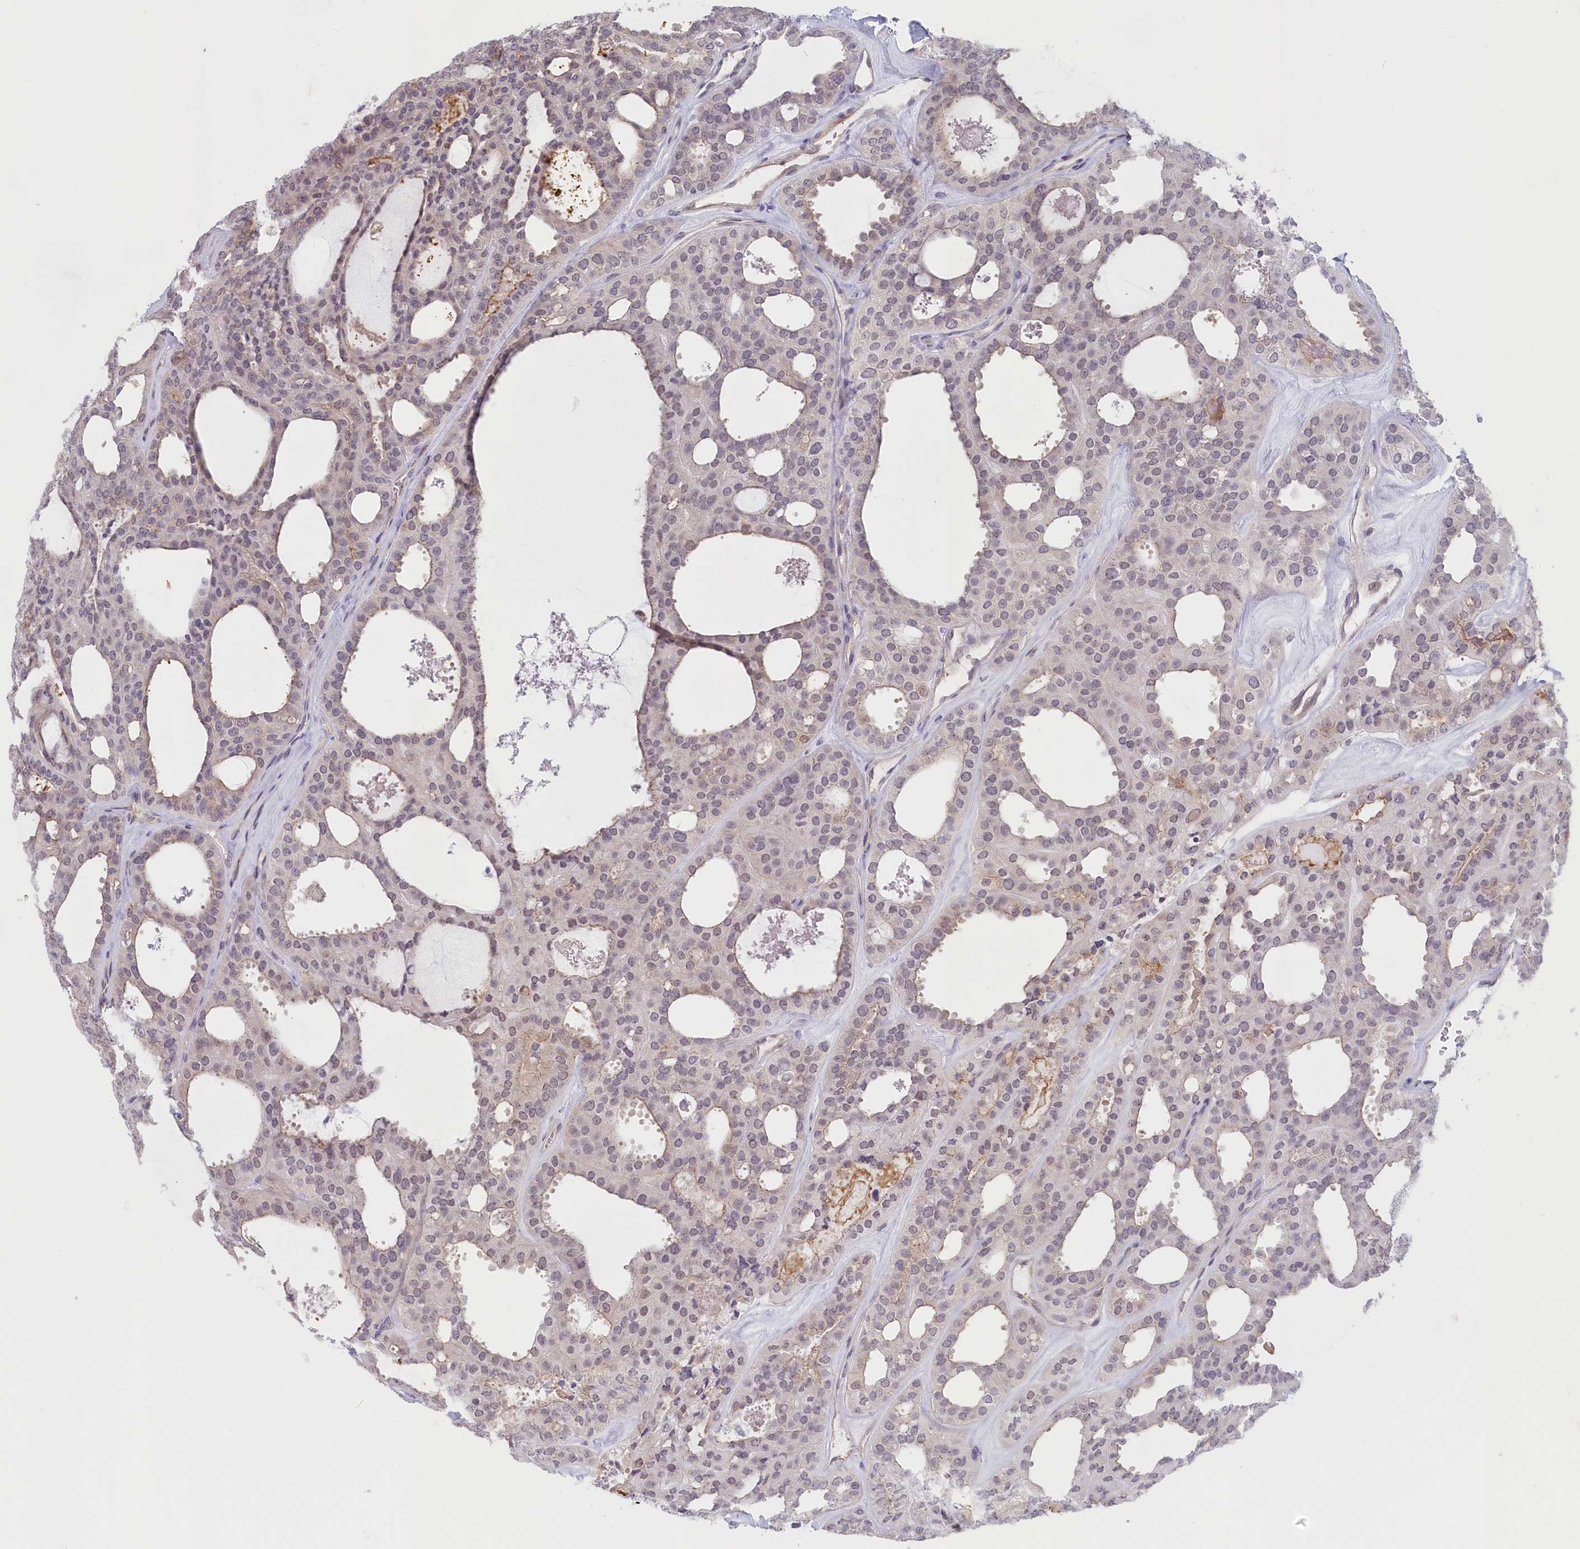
{"staining": {"intensity": "weak", "quantity": "25%-75%", "location": "nuclear"}, "tissue": "thyroid cancer", "cell_type": "Tumor cells", "image_type": "cancer", "snomed": [{"axis": "morphology", "description": "Follicular adenoma carcinoma, NOS"}, {"axis": "topography", "description": "Thyroid gland"}], "caption": "Tumor cells display low levels of weak nuclear expression in approximately 25%-75% of cells in human thyroid follicular adenoma carcinoma. The staining was performed using DAB (3,3'-diaminobenzidine), with brown indicating positive protein expression. Nuclei are stained blue with hematoxylin.", "gene": "C19orf44", "patient": {"sex": "male", "age": 75}}